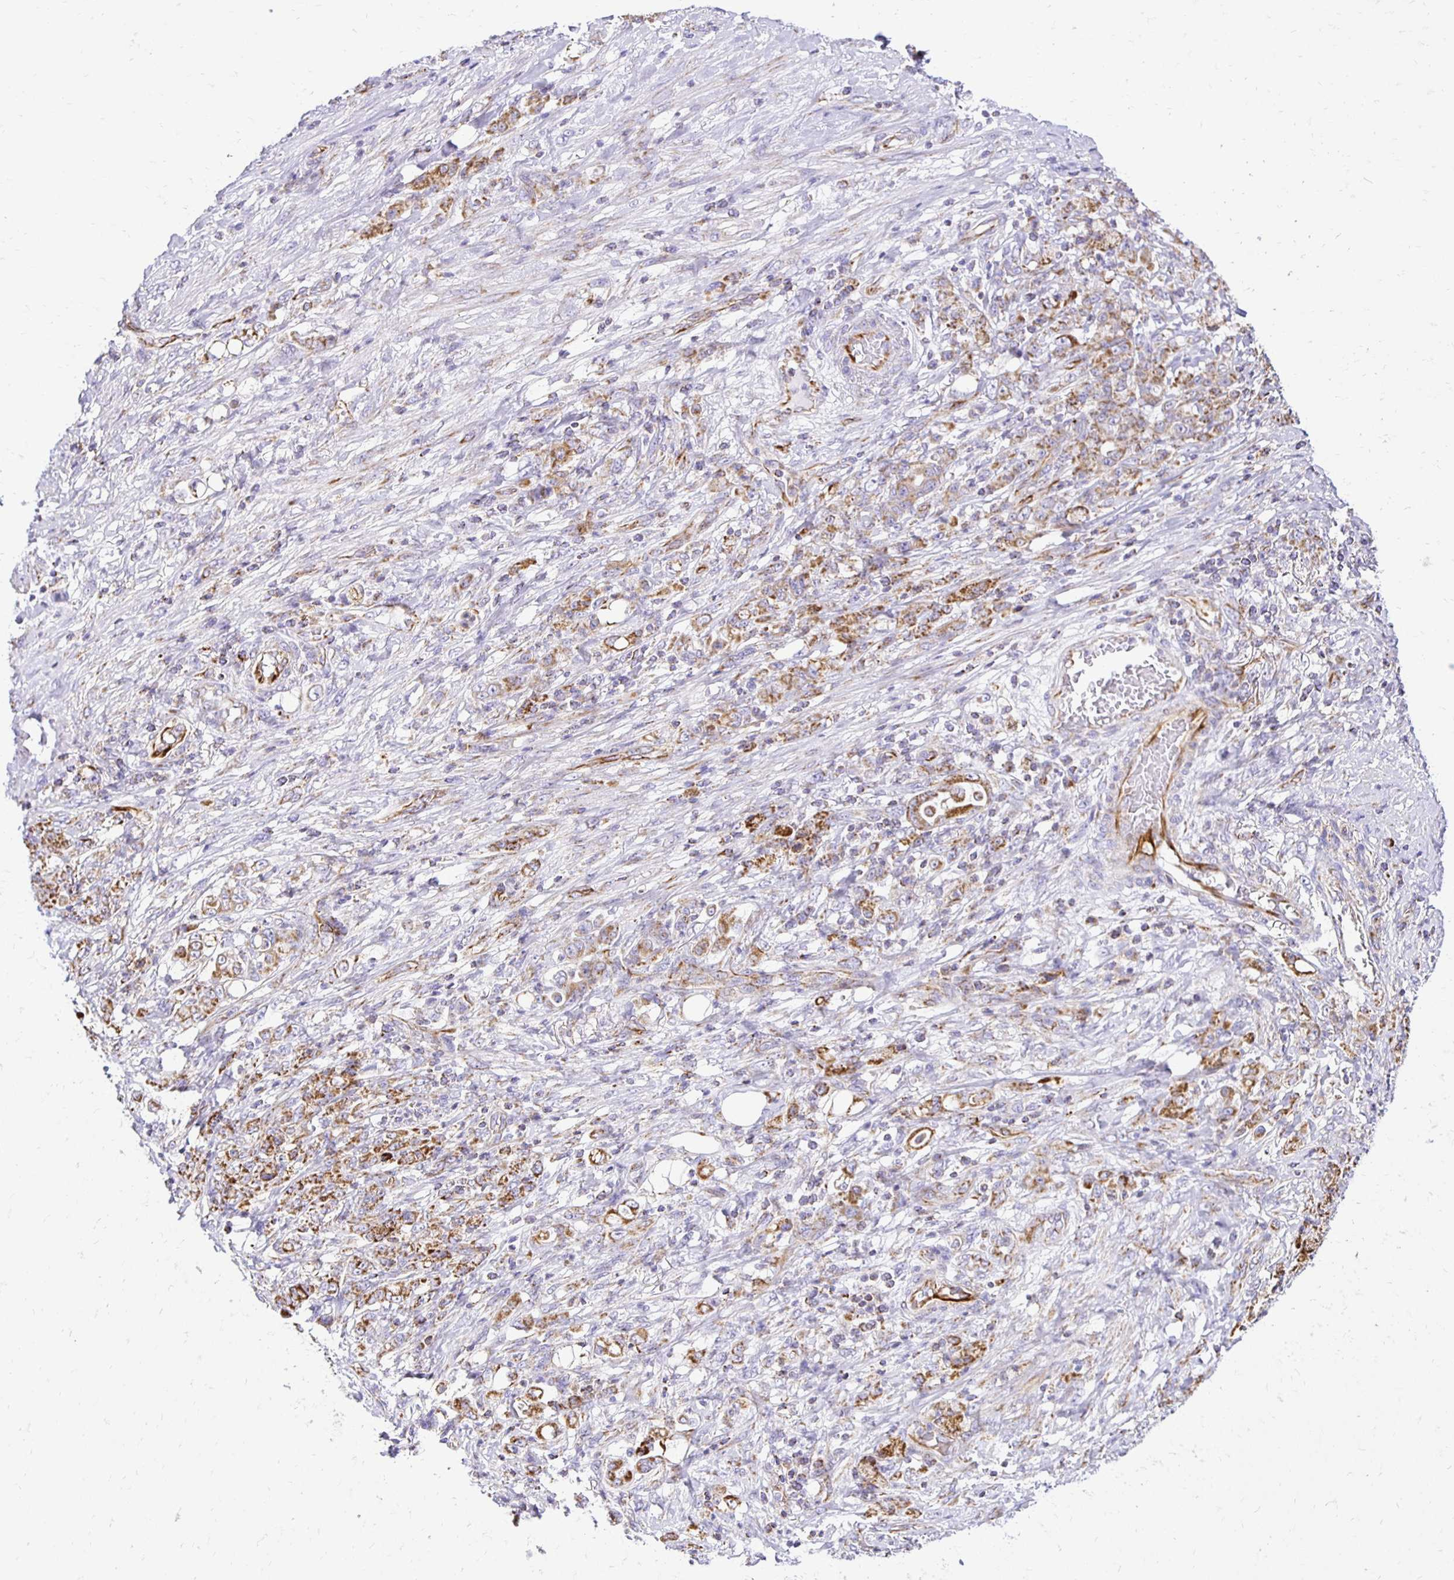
{"staining": {"intensity": "moderate", "quantity": ">75%", "location": "cytoplasmic/membranous"}, "tissue": "stomach cancer", "cell_type": "Tumor cells", "image_type": "cancer", "snomed": [{"axis": "morphology", "description": "Adenocarcinoma, NOS"}, {"axis": "topography", "description": "Stomach"}], "caption": "Stomach cancer (adenocarcinoma) stained with immunohistochemistry (IHC) exhibits moderate cytoplasmic/membranous staining in about >75% of tumor cells. (IHC, brightfield microscopy, high magnification).", "gene": "PLAAT2", "patient": {"sex": "female", "age": 79}}